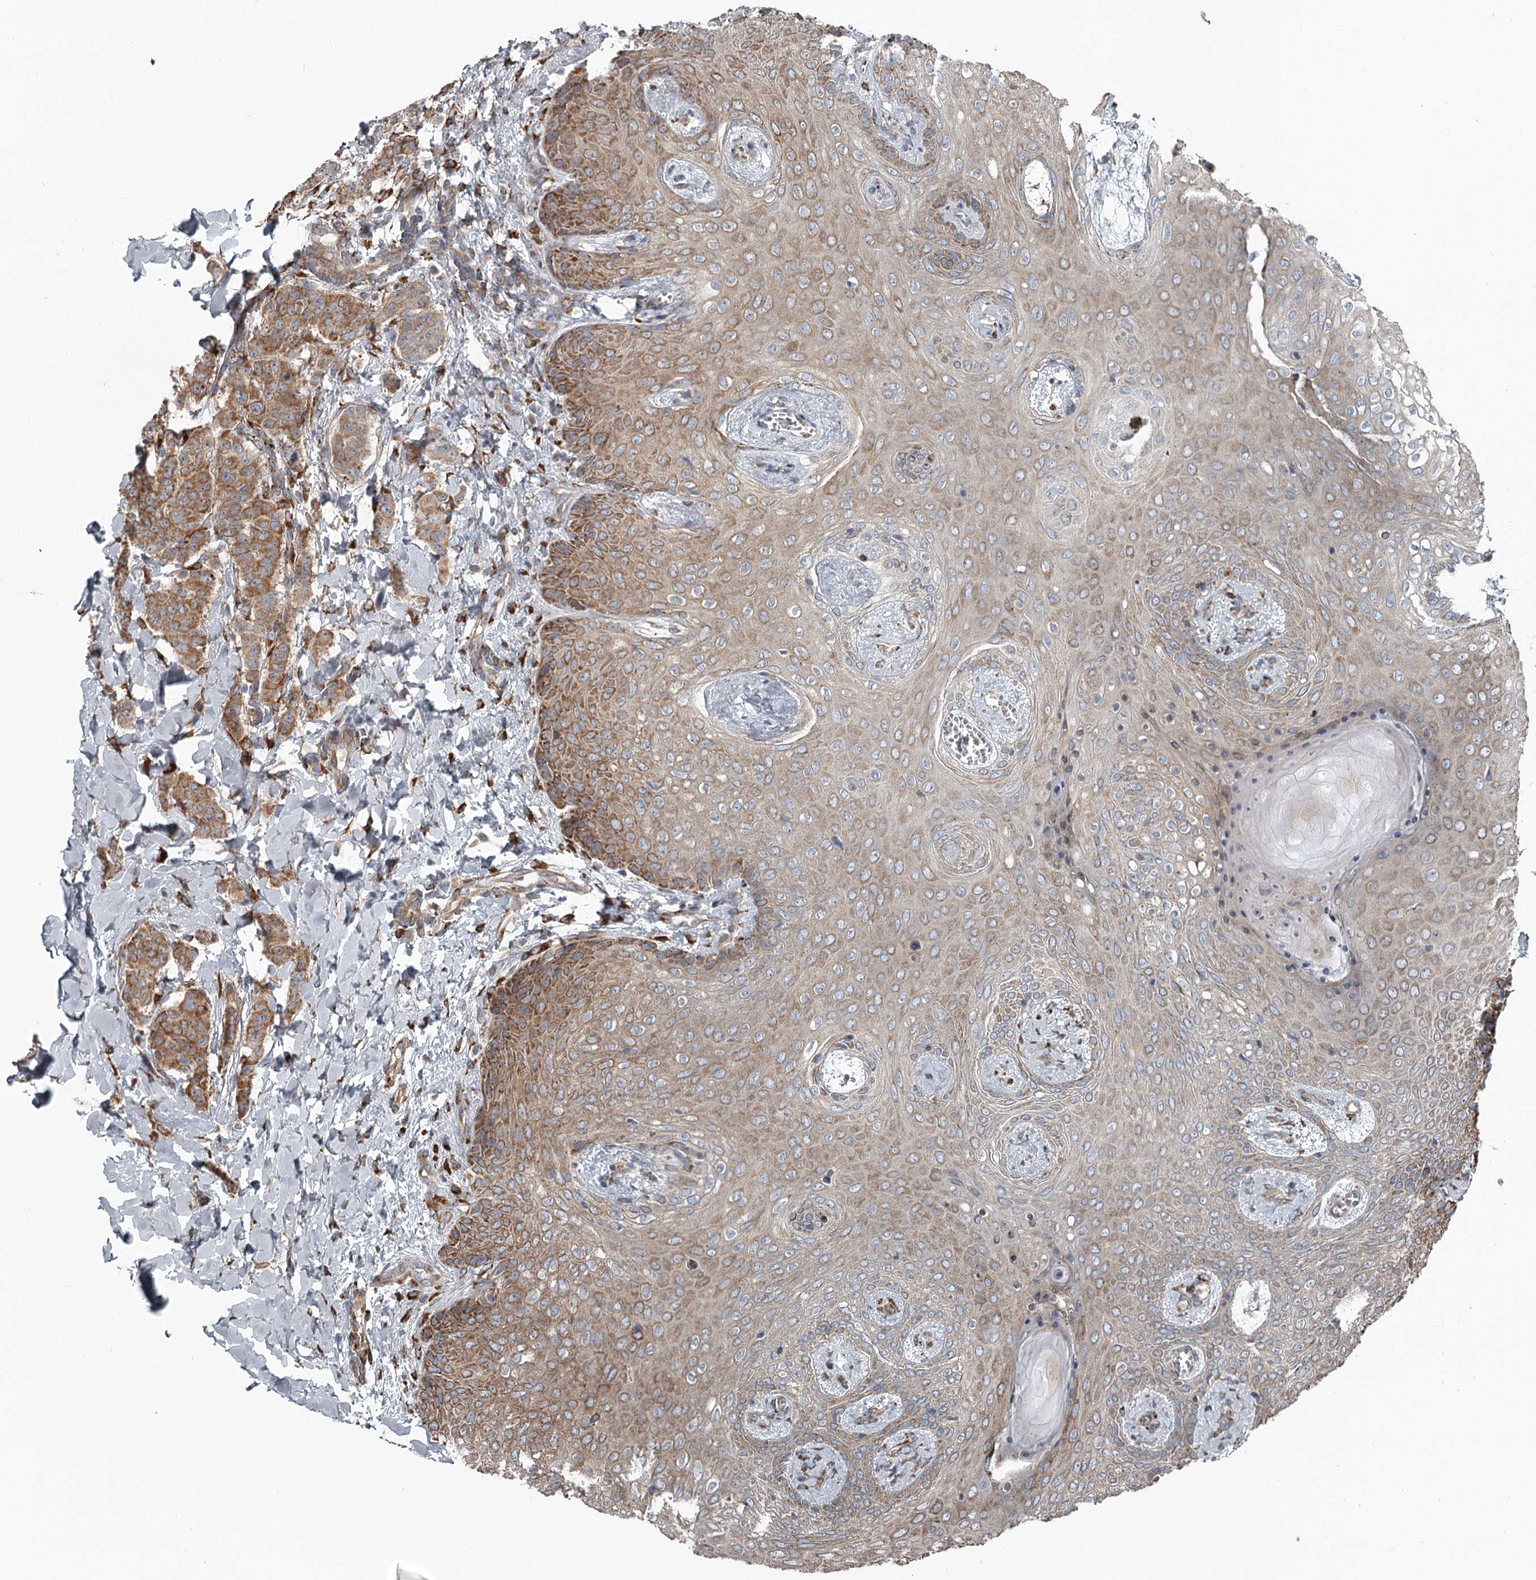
{"staining": {"intensity": "moderate", "quantity": ">75%", "location": "cytoplasmic/membranous"}, "tissue": "breast cancer", "cell_type": "Tumor cells", "image_type": "cancer", "snomed": [{"axis": "morphology", "description": "Duct carcinoma"}, {"axis": "topography", "description": "Breast"}], "caption": "Moderate cytoplasmic/membranous positivity is identified in approximately >75% of tumor cells in infiltrating ductal carcinoma (breast). Nuclei are stained in blue.", "gene": "RASSF8", "patient": {"sex": "female", "age": 40}}